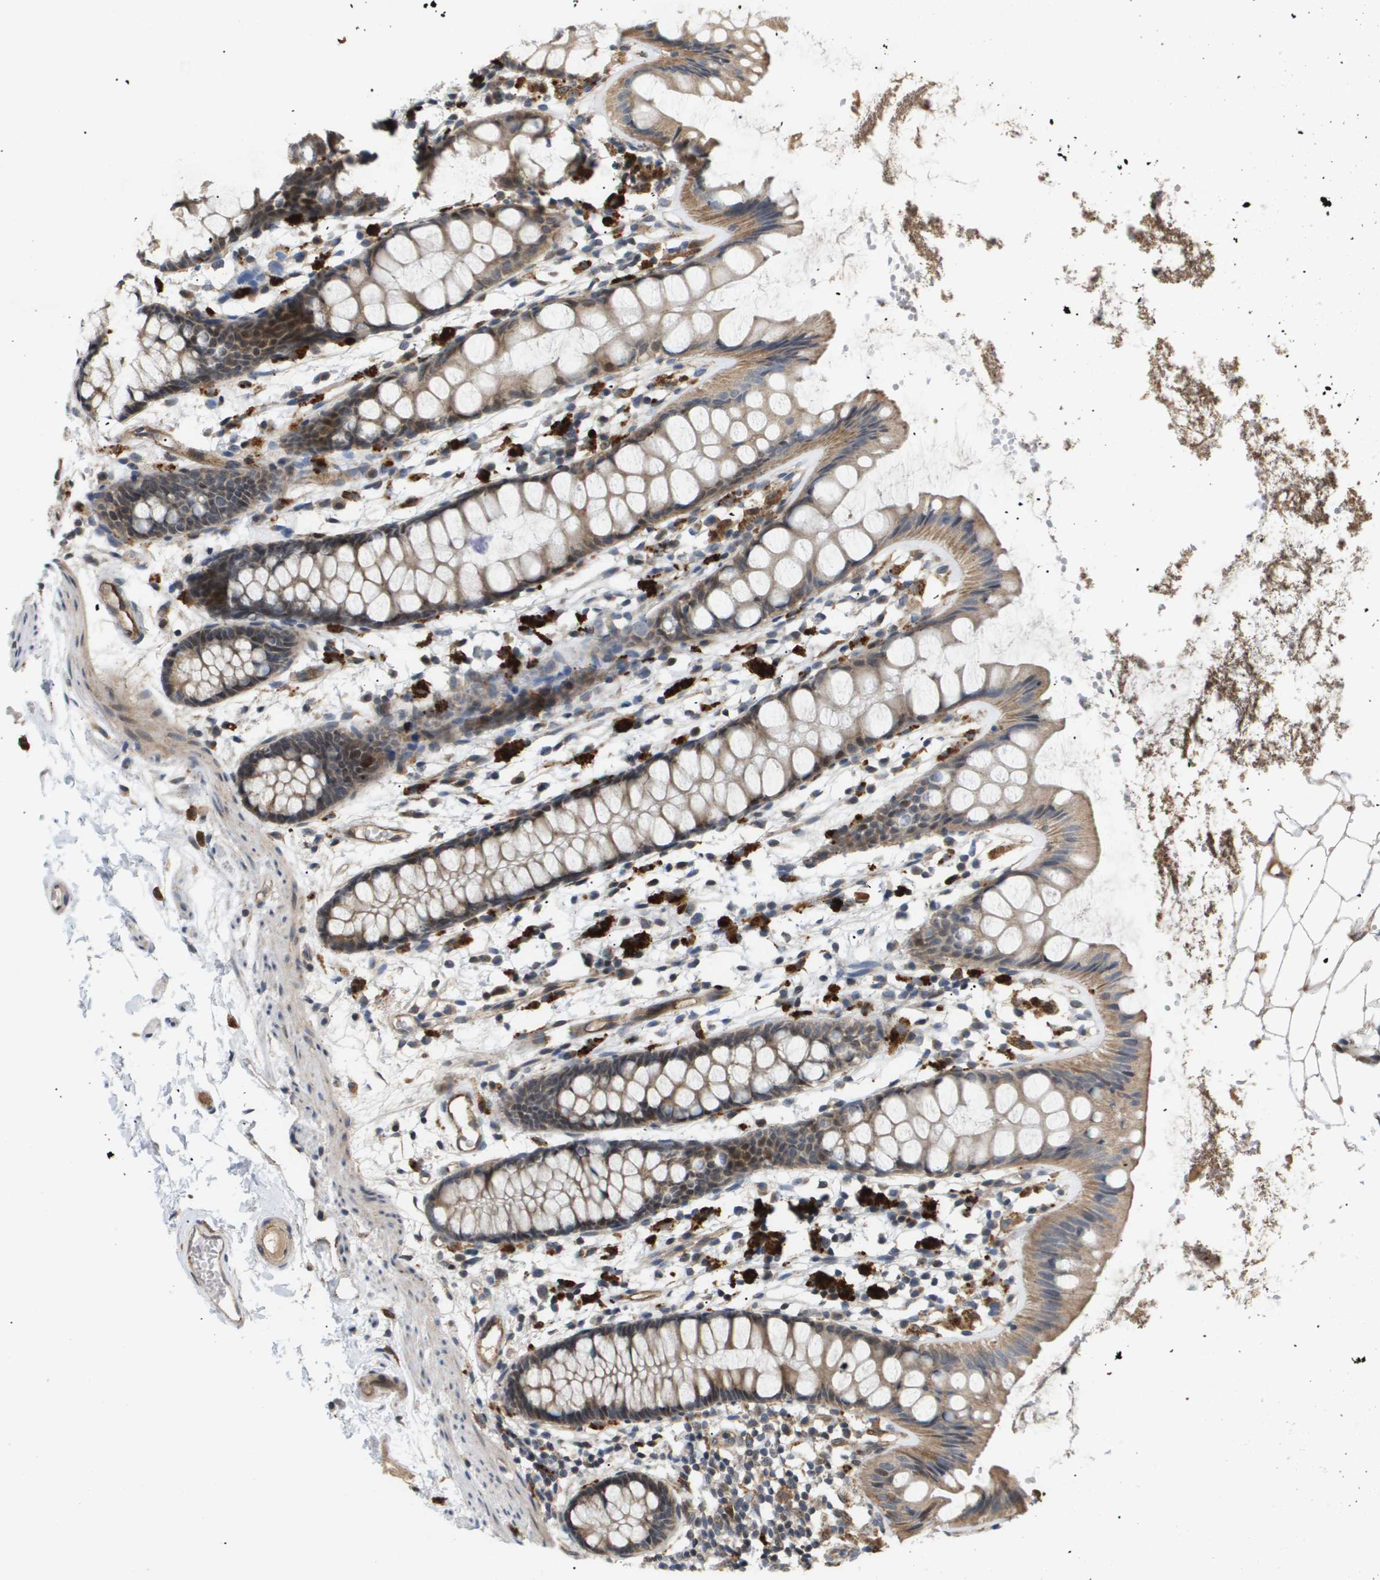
{"staining": {"intensity": "weak", "quantity": ">75%", "location": "cytoplasmic/membranous"}, "tissue": "rectum", "cell_type": "Glandular cells", "image_type": "normal", "snomed": [{"axis": "morphology", "description": "Normal tissue, NOS"}, {"axis": "topography", "description": "Rectum"}], "caption": "IHC (DAB) staining of benign rectum exhibits weak cytoplasmic/membranous protein expression in about >75% of glandular cells.", "gene": "PDGFB", "patient": {"sex": "female", "age": 66}}